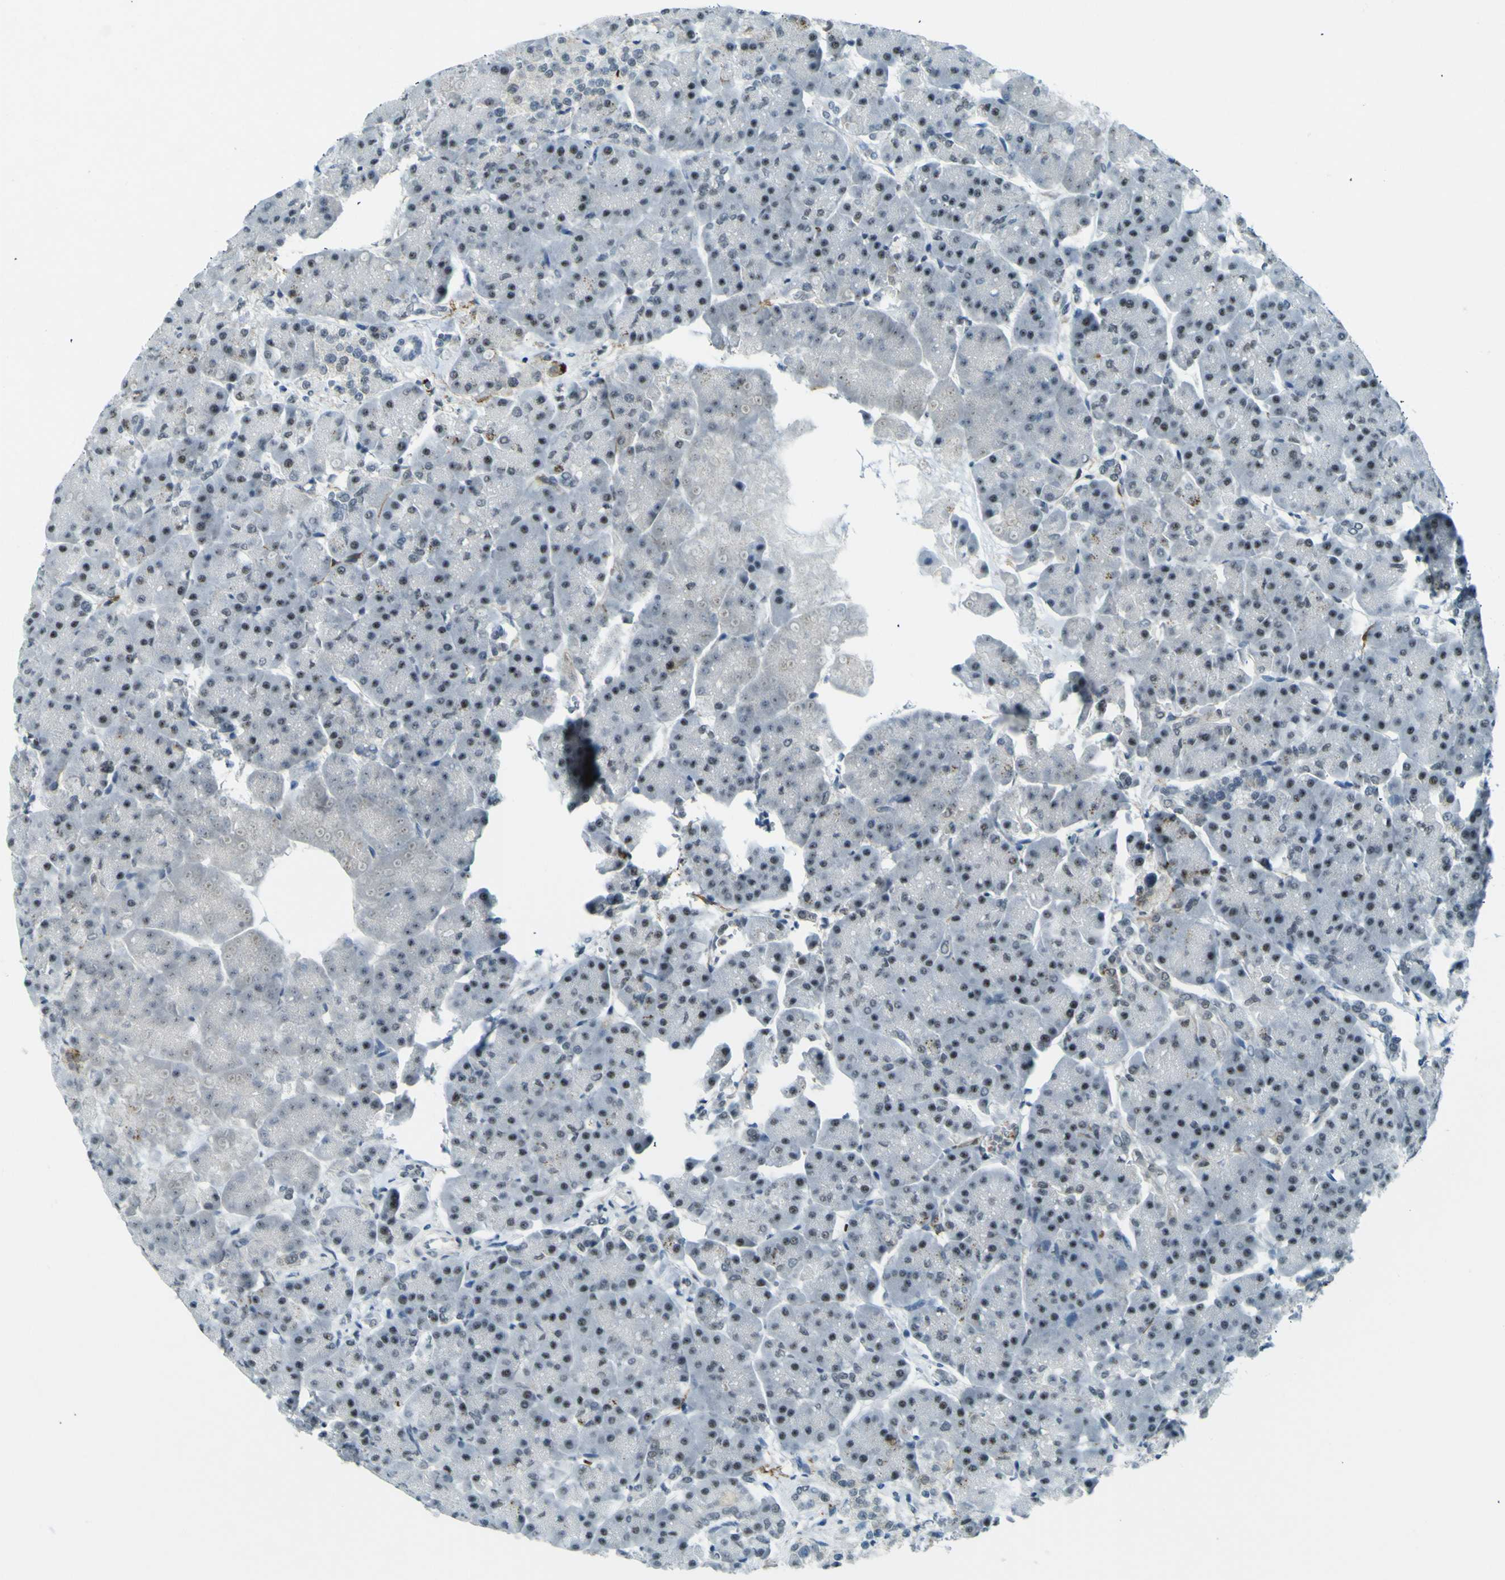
{"staining": {"intensity": "weak", "quantity": "25%-75%", "location": "nuclear"}, "tissue": "pancreas", "cell_type": "Exocrine glandular cells", "image_type": "normal", "snomed": [{"axis": "morphology", "description": "Normal tissue, NOS"}, {"axis": "topography", "description": "Pancreas"}], "caption": "Pancreas stained with immunohistochemistry (IHC) demonstrates weak nuclear staining in approximately 25%-75% of exocrine glandular cells.", "gene": "CEBPG", "patient": {"sex": "female", "age": 70}}